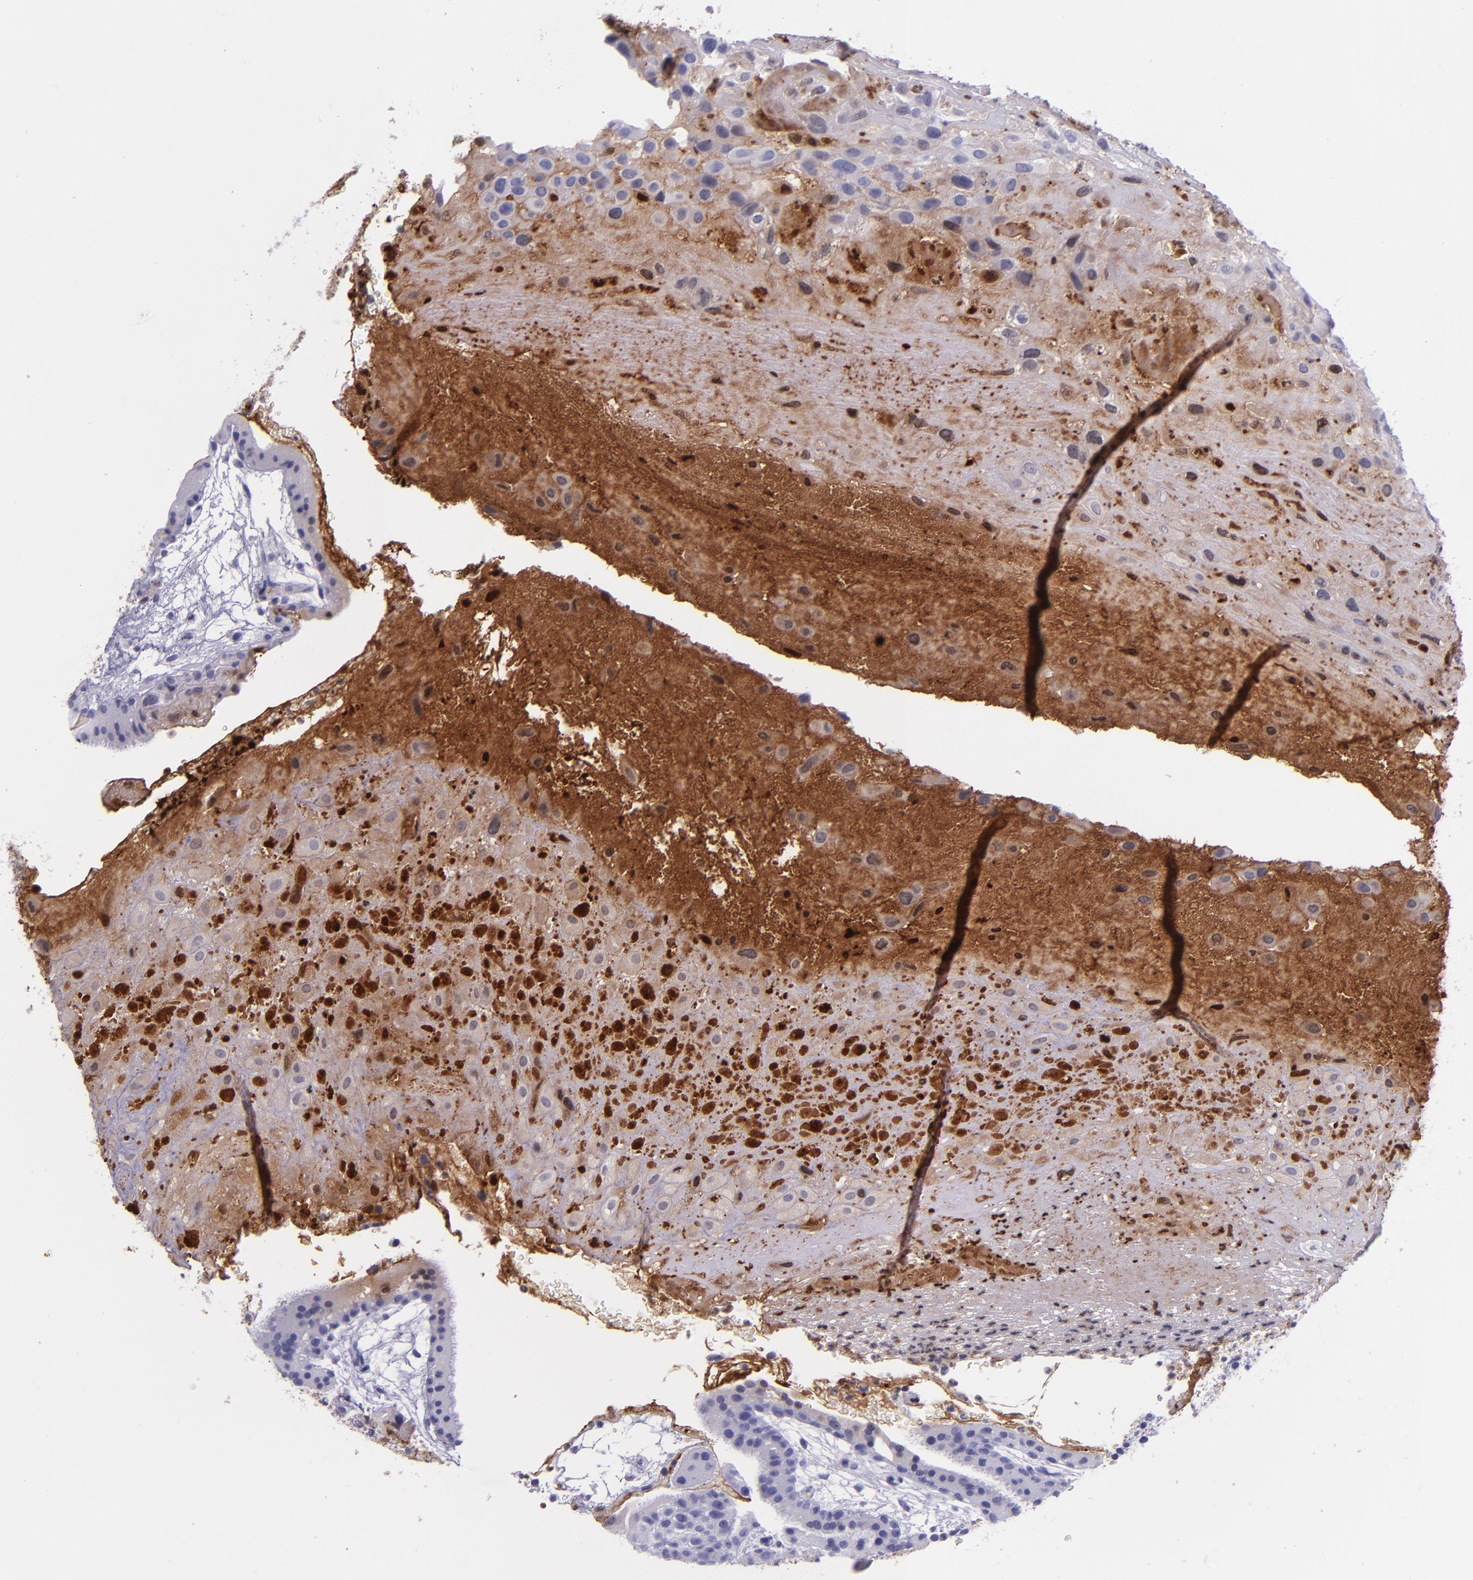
{"staining": {"intensity": "weak", "quantity": ">75%", "location": "cytoplasmic/membranous"}, "tissue": "placenta", "cell_type": "Decidual cells", "image_type": "normal", "snomed": [{"axis": "morphology", "description": "Normal tissue, NOS"}, {"axis": "topography", "description": "Placenta"}], "caption": "The immunohistochemical stain highlights weak cytoplasmic/membranous staining in decidual cells of unremarkable placenta. (Brightfield microscopy of DAB IHC at high magnification).", "gene": "SLPI", "patient": {"sex": "female", "age": 19}}